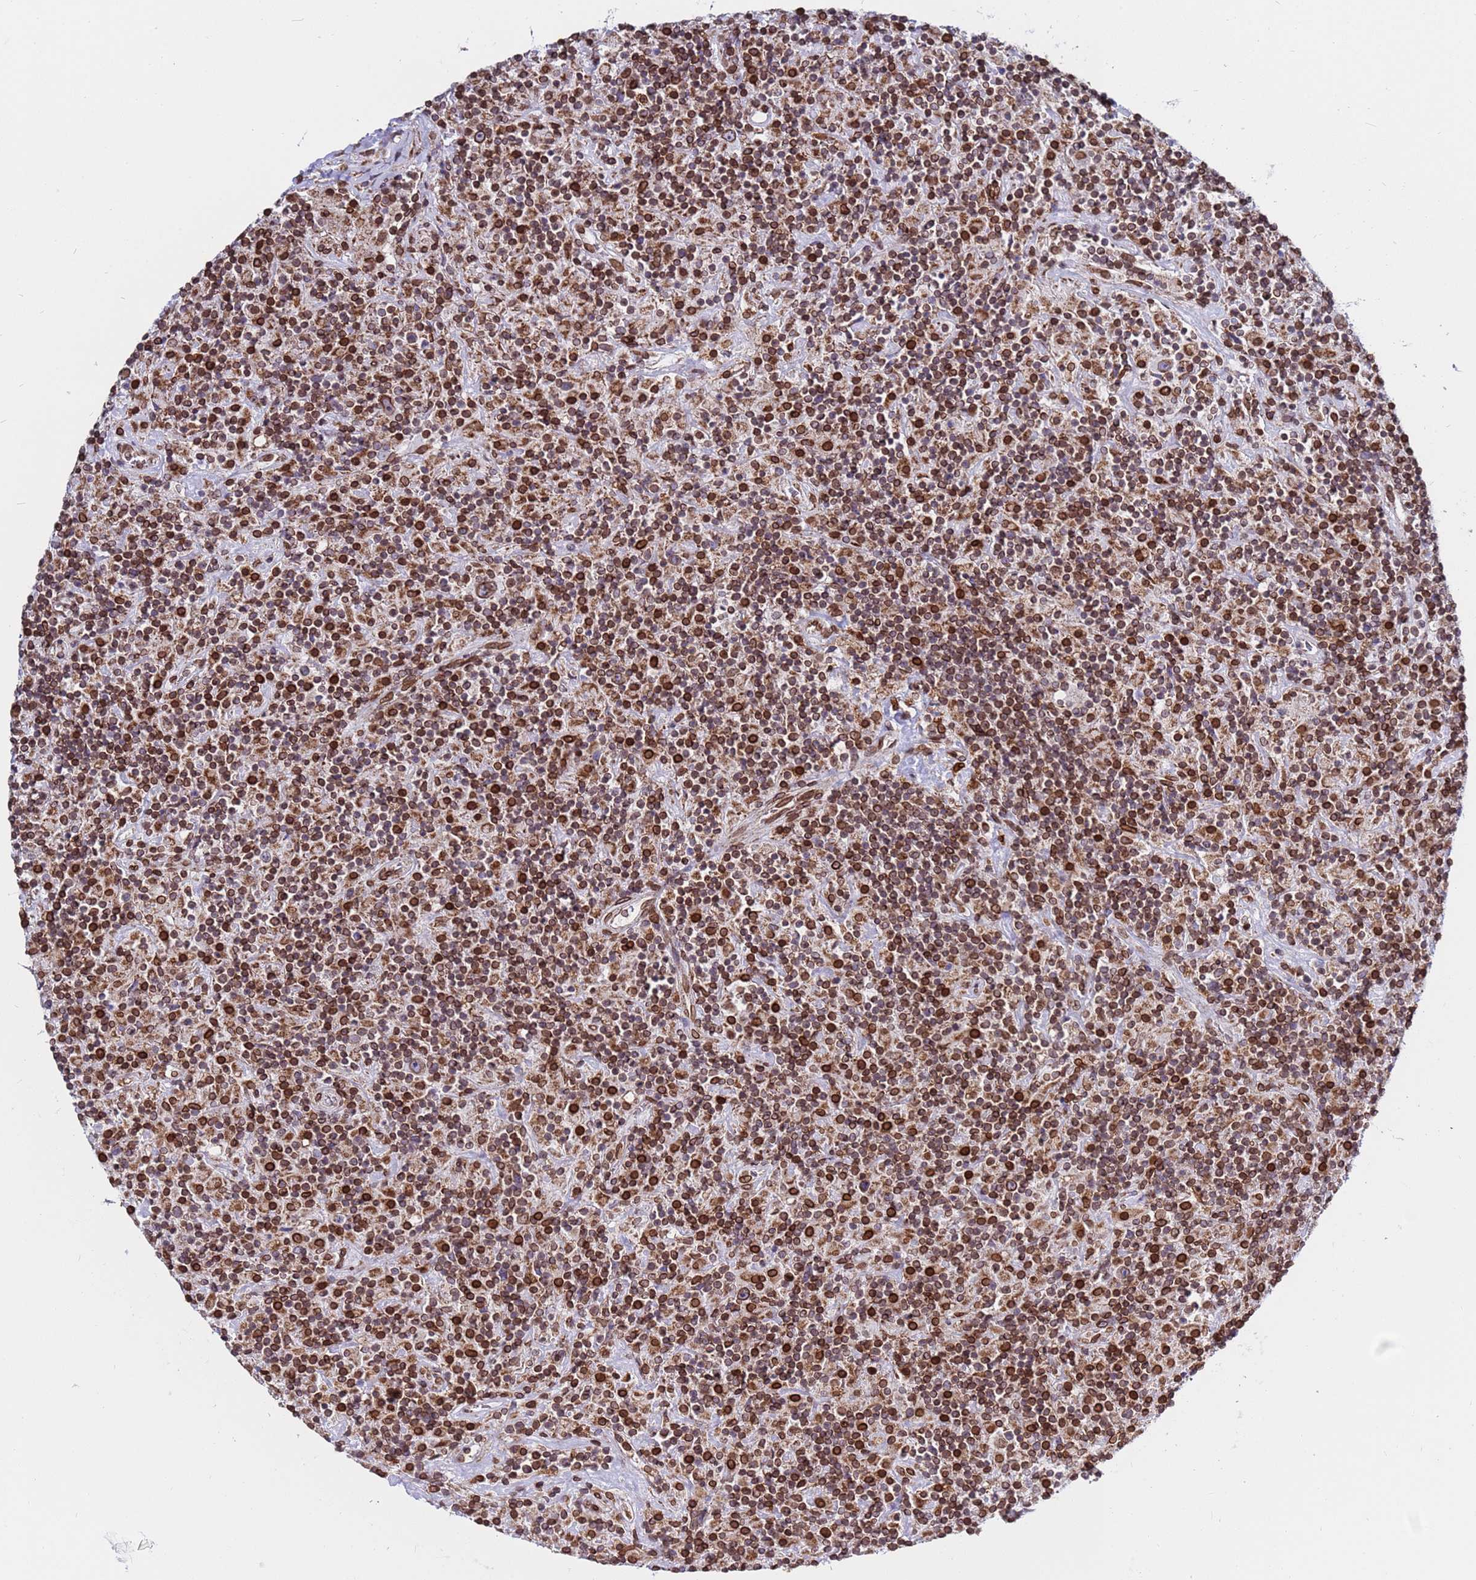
{"staining": {"intensity": "moderate", "quantity": ">75%", "location": "cytoplasmic/membranous"}, "tissue": "lymphoma", "cell_type": "Tumor cells", "image_type": "cancer", "snomed": [{"axis": "morphology", "description": "Hodgkin's disease, NOS"}, {"axis": "topography", "description": "Lymph node"}], "caption": "Moderate cytoplasmic/membranous staining is seen in about >75% of tumor cells in lymphoma. (Brightfield microscopy of DAB IHC at high magnification).", "gene": "TOR1AIP1", "patient": {"sex": "male", "age": 70}}